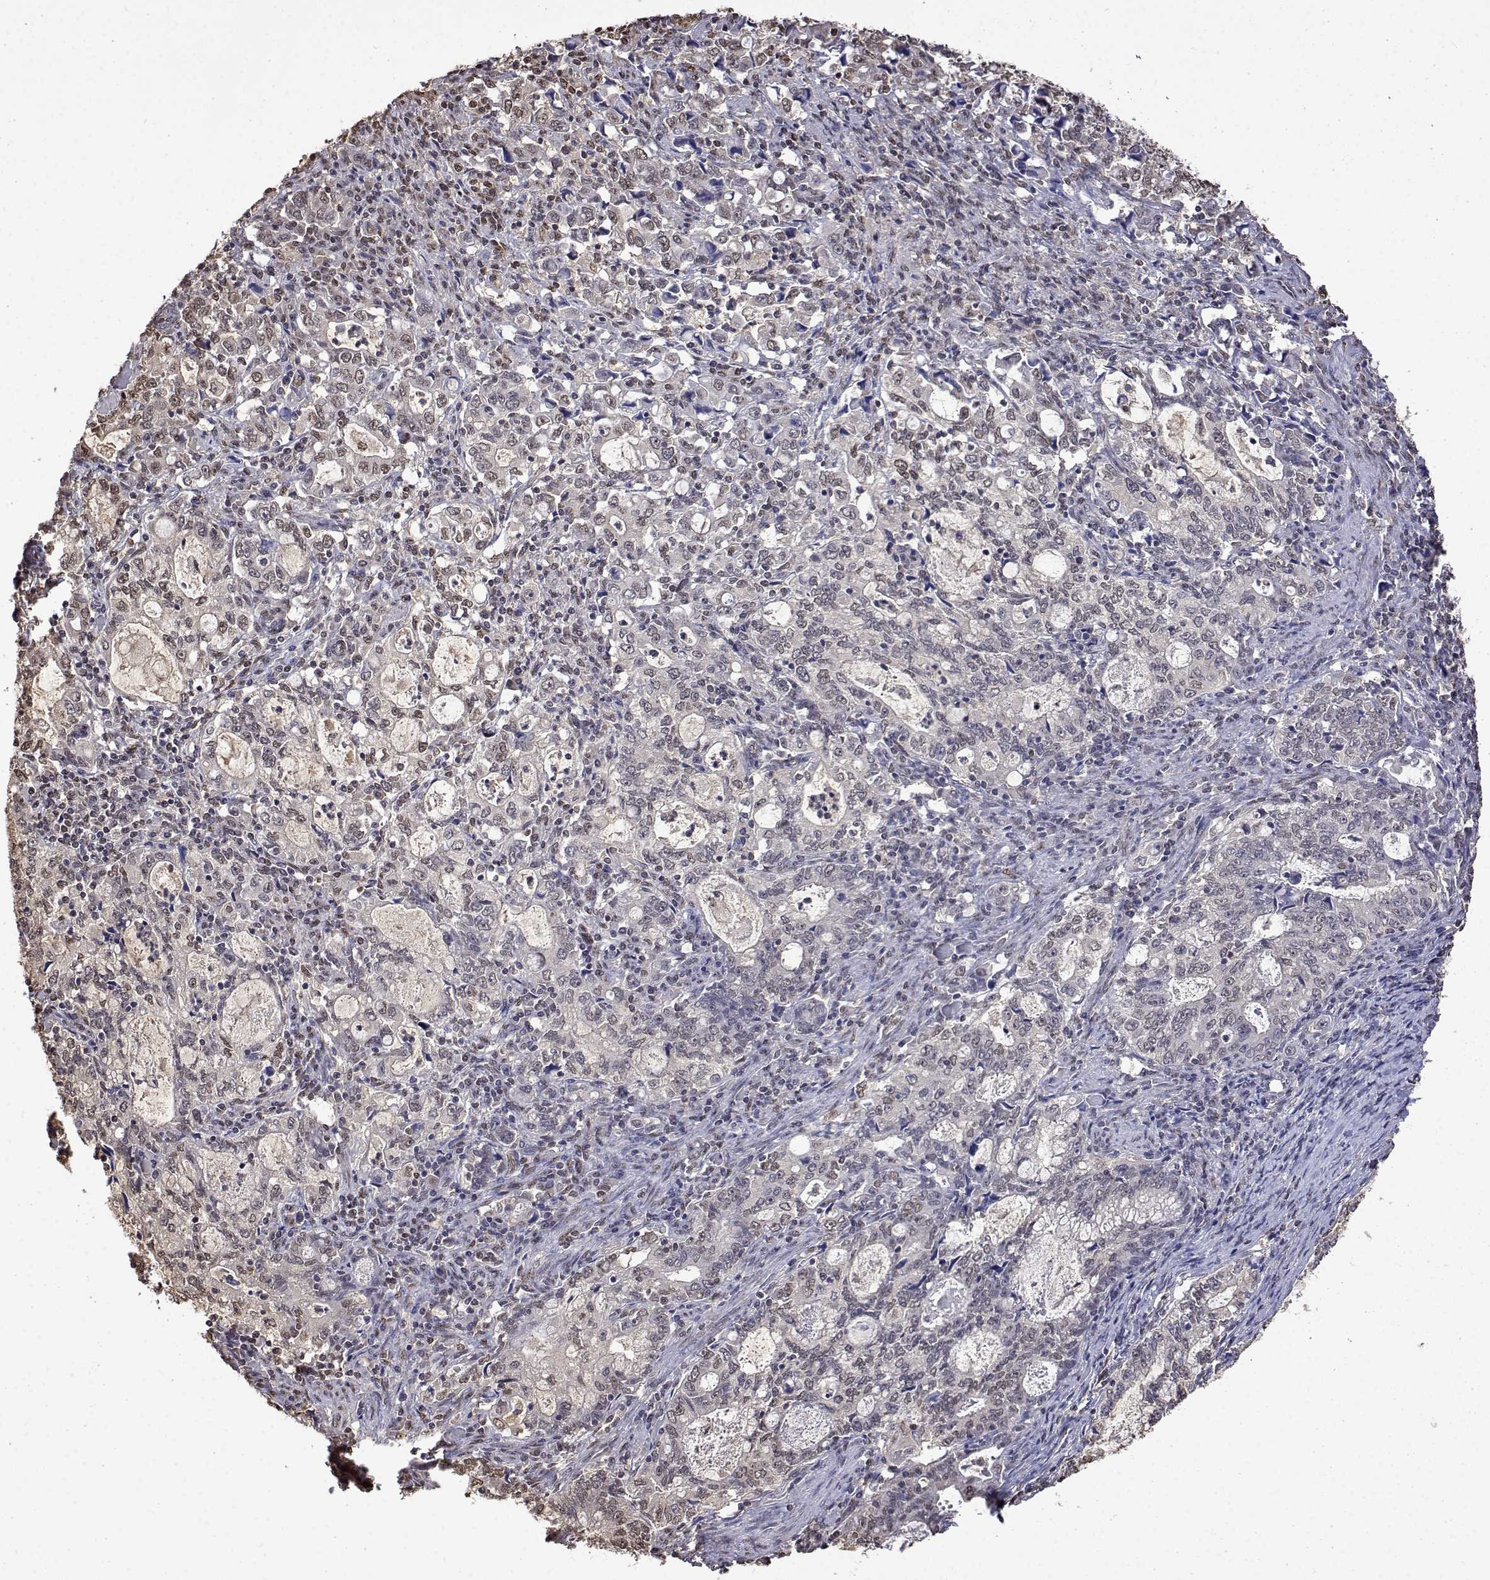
{"staining": {"intensity": "weak", "quantity": ">75%", "location": "nuclear"}, "tissue": "stomach cancer", "cell_type": "Tumor cells", "image_type": "cancer", "snomed": [{"axis": "morphology", "description": "Adenocarcinoma, NOS"}, {"axis": "topography", "description": "Stomach, lower"}], "caption": "A histopathology image showing weak nuclear staining in approximately >75% of tumor cells in adenocarcinoma (stomach), as visualized by brown immunohistochemical staining.", "gene": "TPI1", "patient": {"sex": "female", "age": 72}}